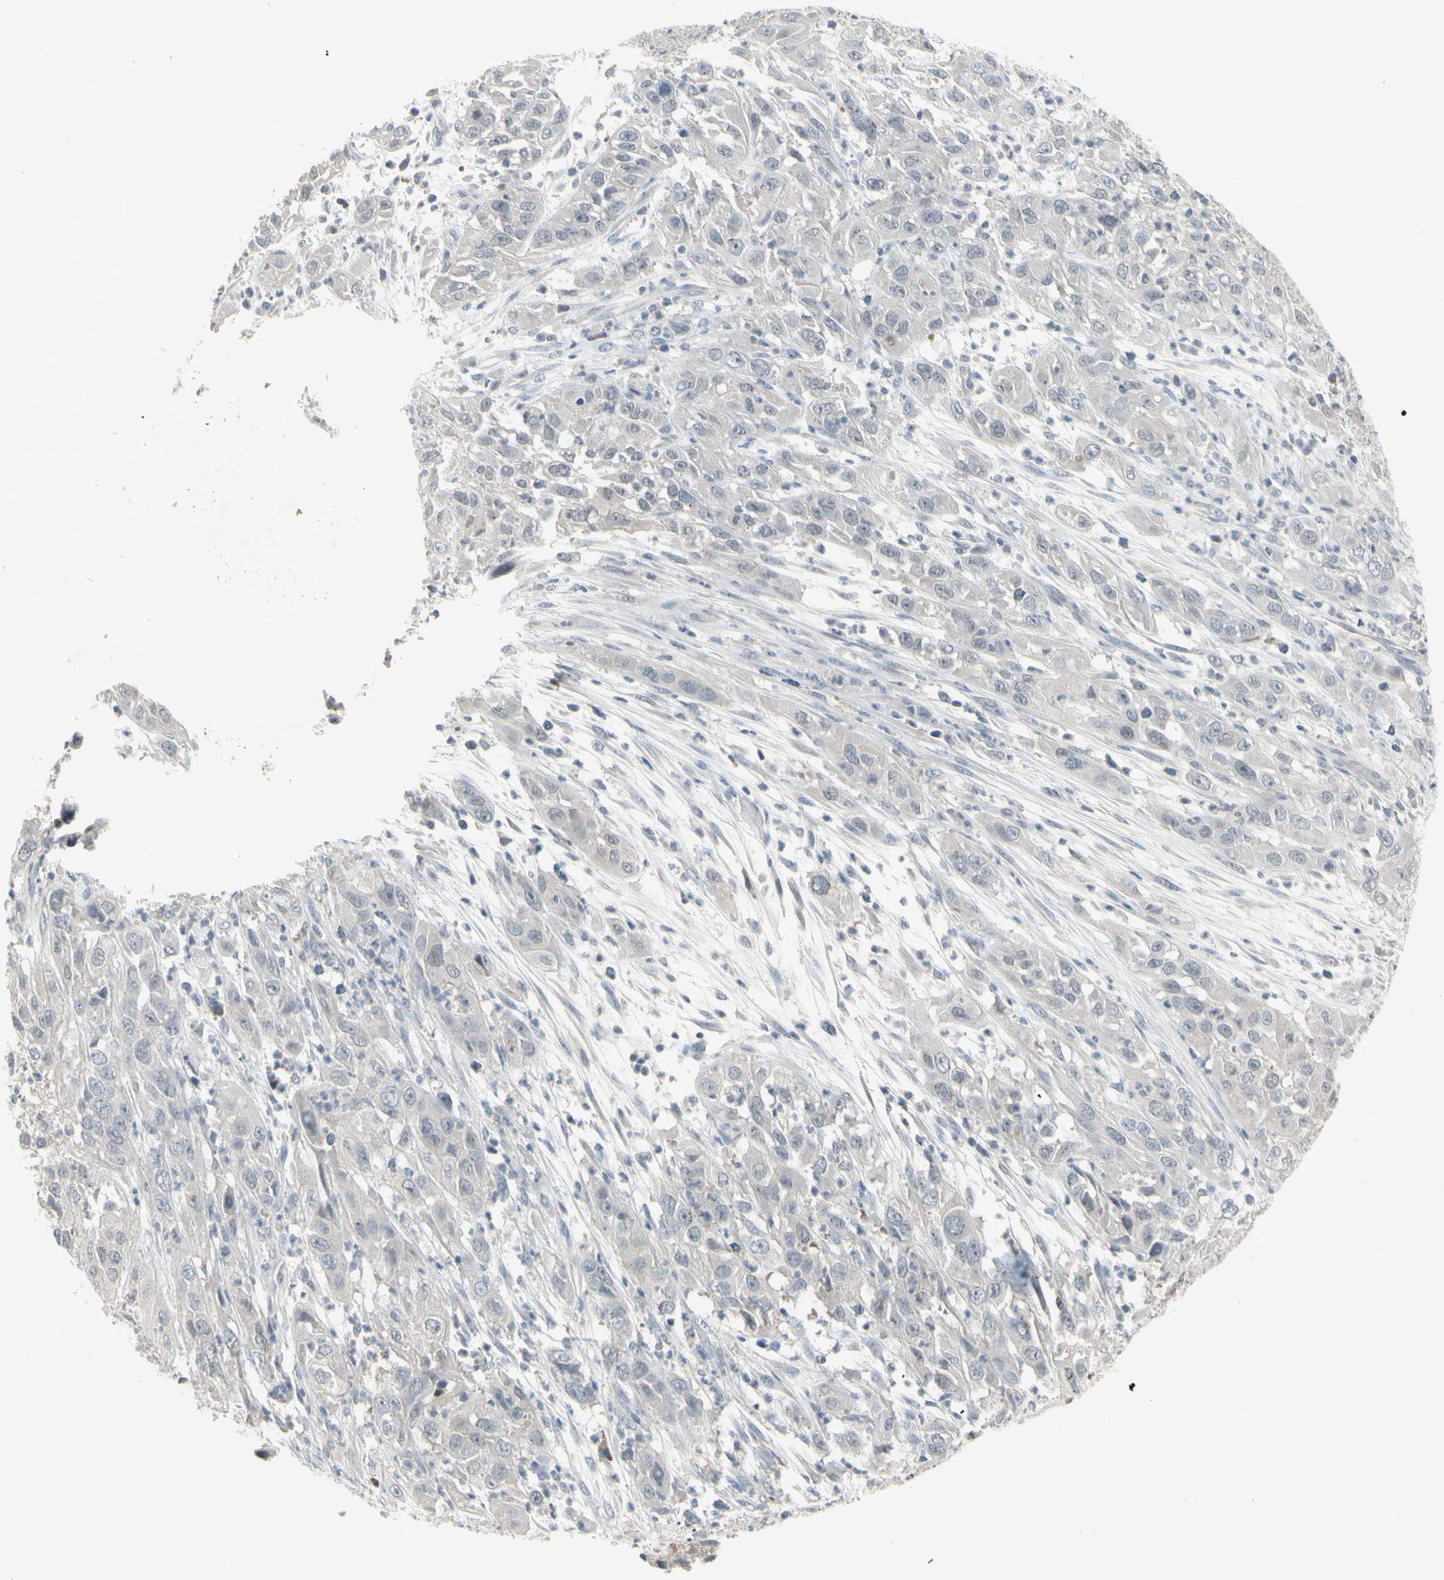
{"staining": {"intensity": "negative", "quantity": "none", "location": "none"}, "tissue": "cervical cancer", "cell_type": "Tumor cells", "image_type": "cancer", "snomed": [{"axis": "morphology", "description": "Squamous cell carcinoma, NOS"}, {"axis": "topography", "description": "Cervix"}], "caption": "Immunohistochemical staining of human squamous cell carcinoma (cervical) demonstrates no significant expression in tumor cells. (DAB immunohistochemistry (IHC), high magnification).", "gene": "PIAS4", "patient": {"sex": "female", "age": 32}}